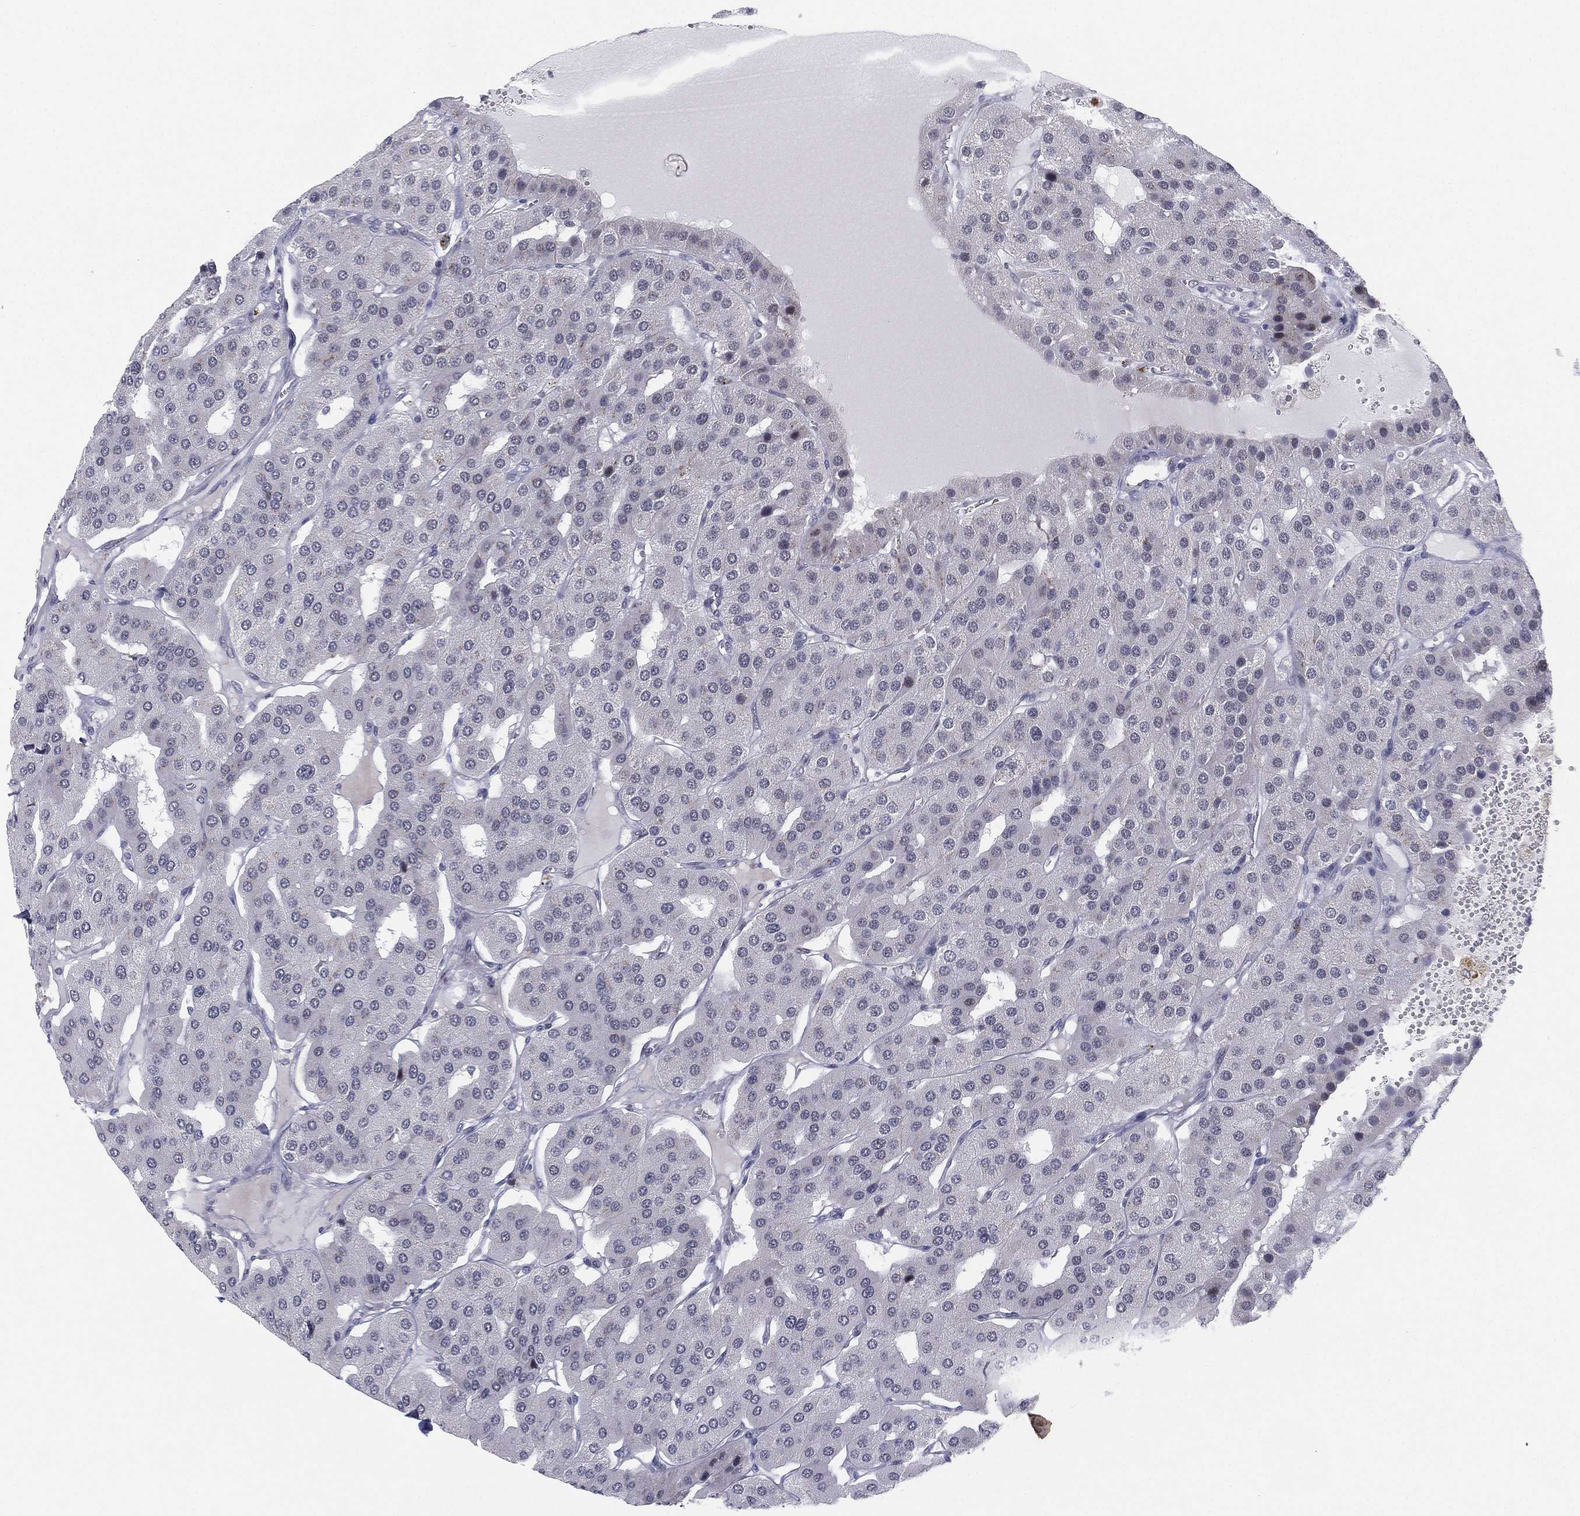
{"staining": {"intensity": "negative", "quantity": "none", "location": "none"}, "tissue": "parathyroid gland", "cell_type": "Glandular cells", "image_type": "normal", "snomed": [{"axis": "morphology", "description": "Normal tissue, NOS"}, {"axis": "morphology", "description": "Adenoma, NOS"}, {"axis": "topography", "description": "Parathyroid gland"}], "caption": "This micrograph is of benign parathyroid gland stained with immunohistochemistry (IHC) to label a protein in brown with the nuclei are counter-stained blue. There is no positivity in glandular cells. The staining was performed using DAB to visualize the protein expression in brown, while the nuclei were stained in blue with hematoxylin (Magnification: 20x).", "gene": "CD177", "patient": {"sex": "female", "age": 86}}